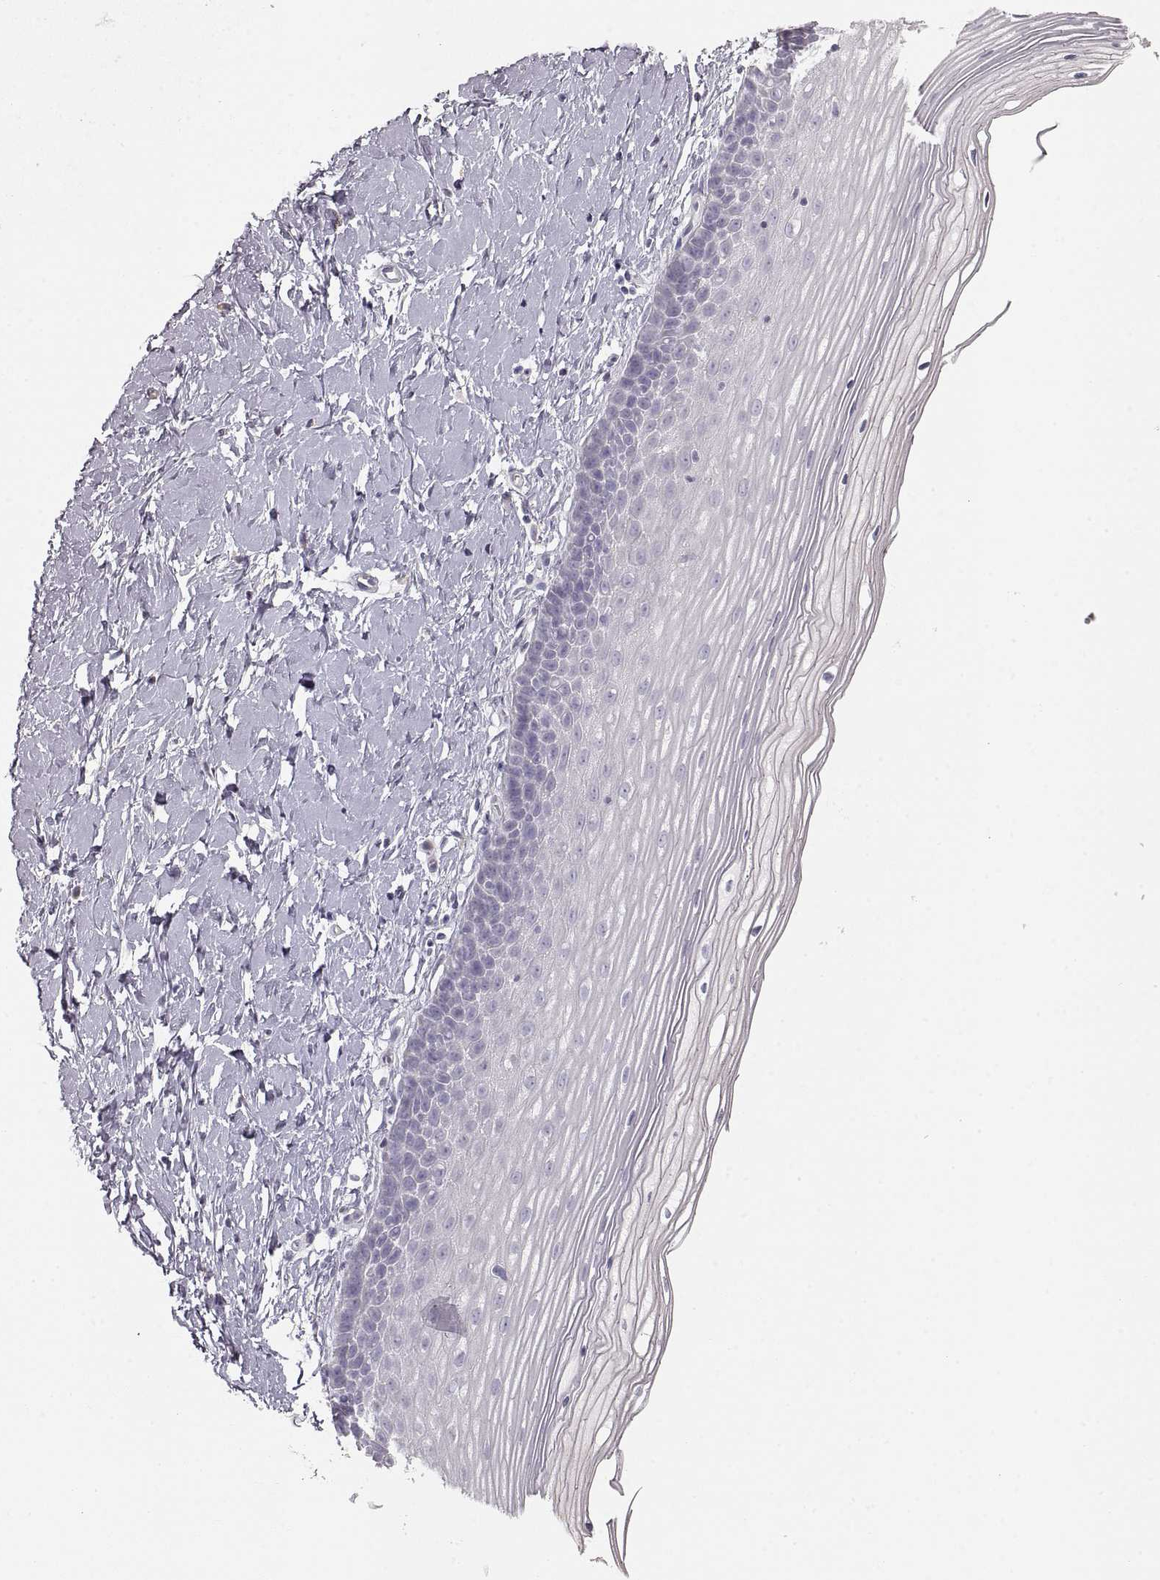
{"staining": {"intensity": "negative", "quantity": "none", "location": "none"}, "tissue": "cervix", "cell_type": "Glandular cells", "image_type": "normal", "snomed": [{"axis": "morphology", "description": "Normal tissue, NOS"}, {"axis": "topography", "description": "Cervix"}], "caption": "IHC of unremarkable human cervix displays no positivity in glandular cells. (DAB immunohistochemistry, high magnification).", "gene": "ZP3", "patient": {"sex": "female", "age": 37}}